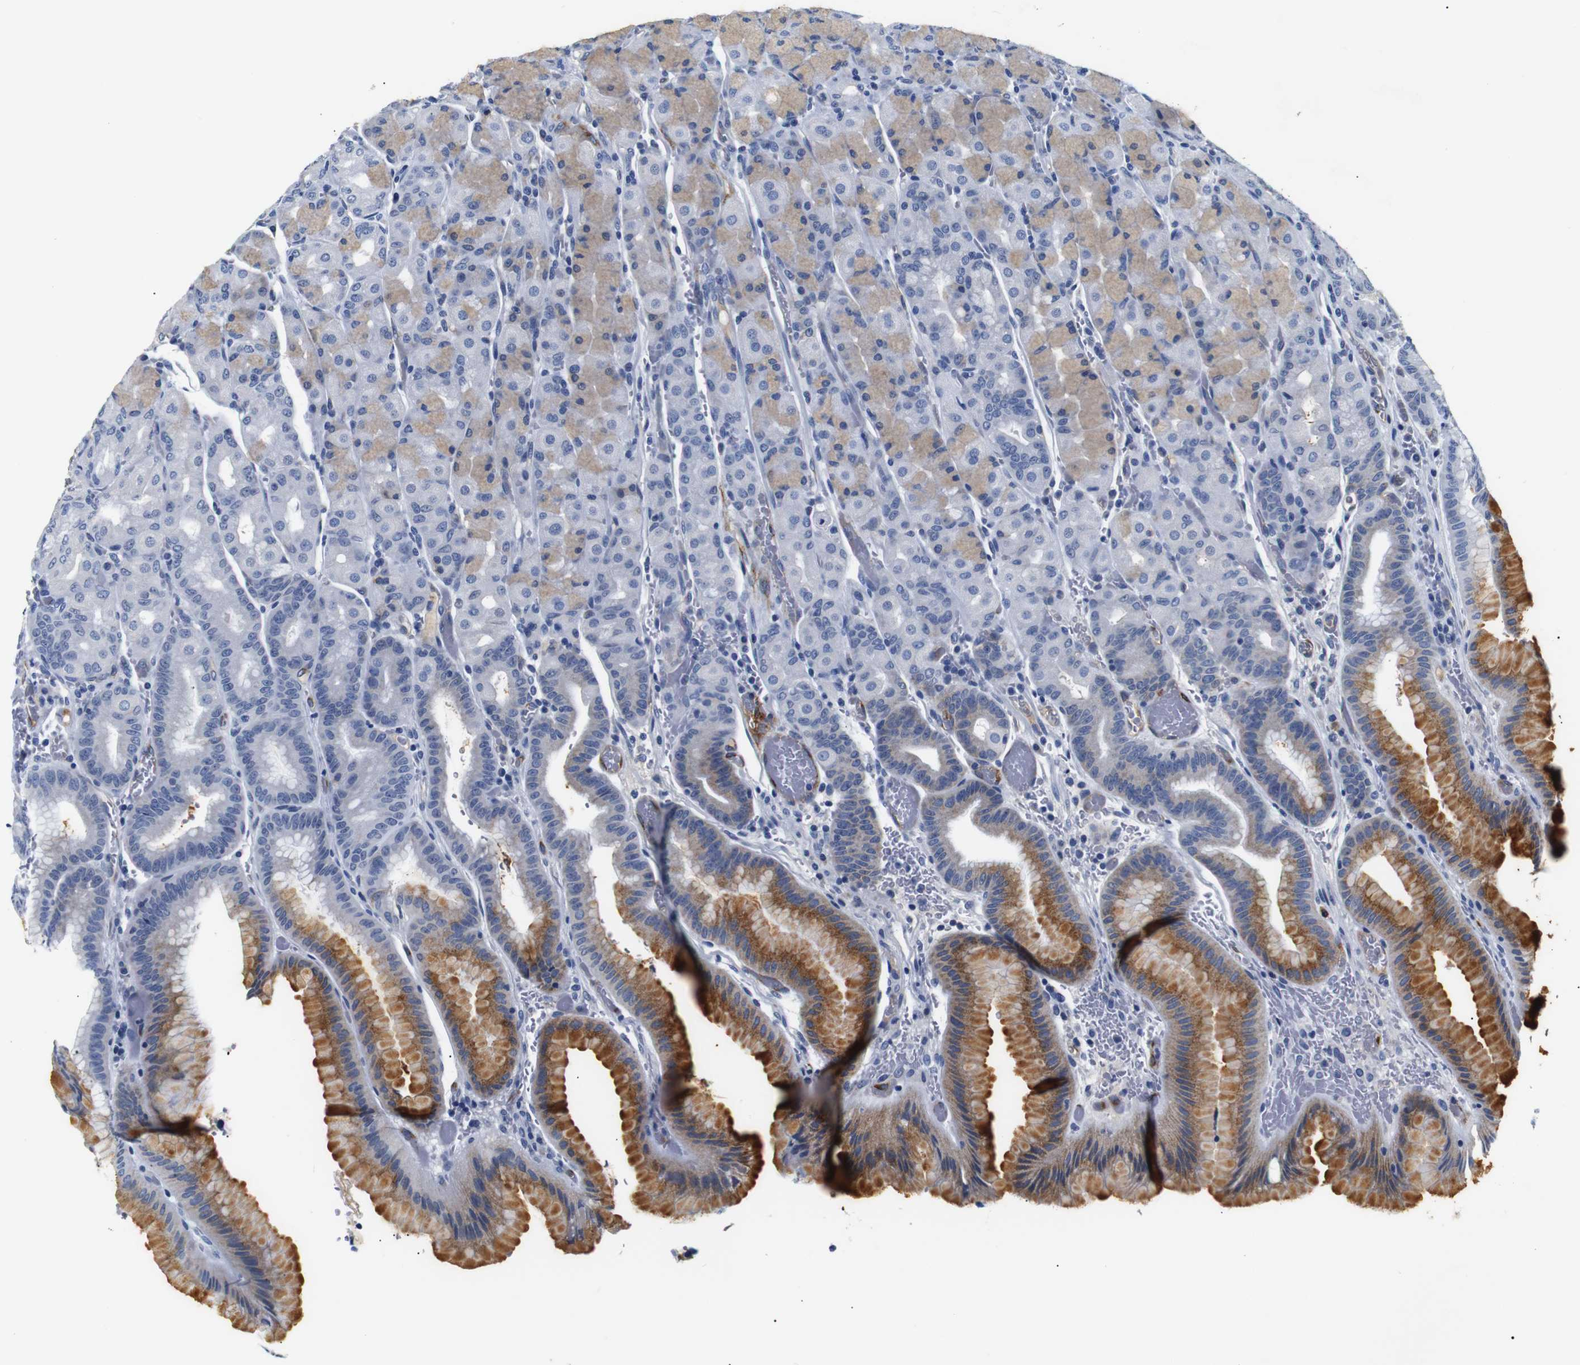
{"staining": {"intensity": "strong", "quantity": "25%-75%", "location": "cytoplasmic/membranous"}, "tissue": "stomach", "cell_type": "Glandular cells", "image_type": "normal", "snomed": [{"axis": "morphology", "description": "Normal tissue, NOS"}, {"axis": "morphology", "description": "Carcinoid, malignant, NOS"}, {"axis": "topography", "description": "Stomach, upper"}], "caption": "Benign stomach was stained to show a protein in brown. There is high levels of strong cytoplasmic/membranous expression in approximately 25%-75% of glandular cells.", "gene": "MUC4", "patient": {"sex": "male", "age": 39}}